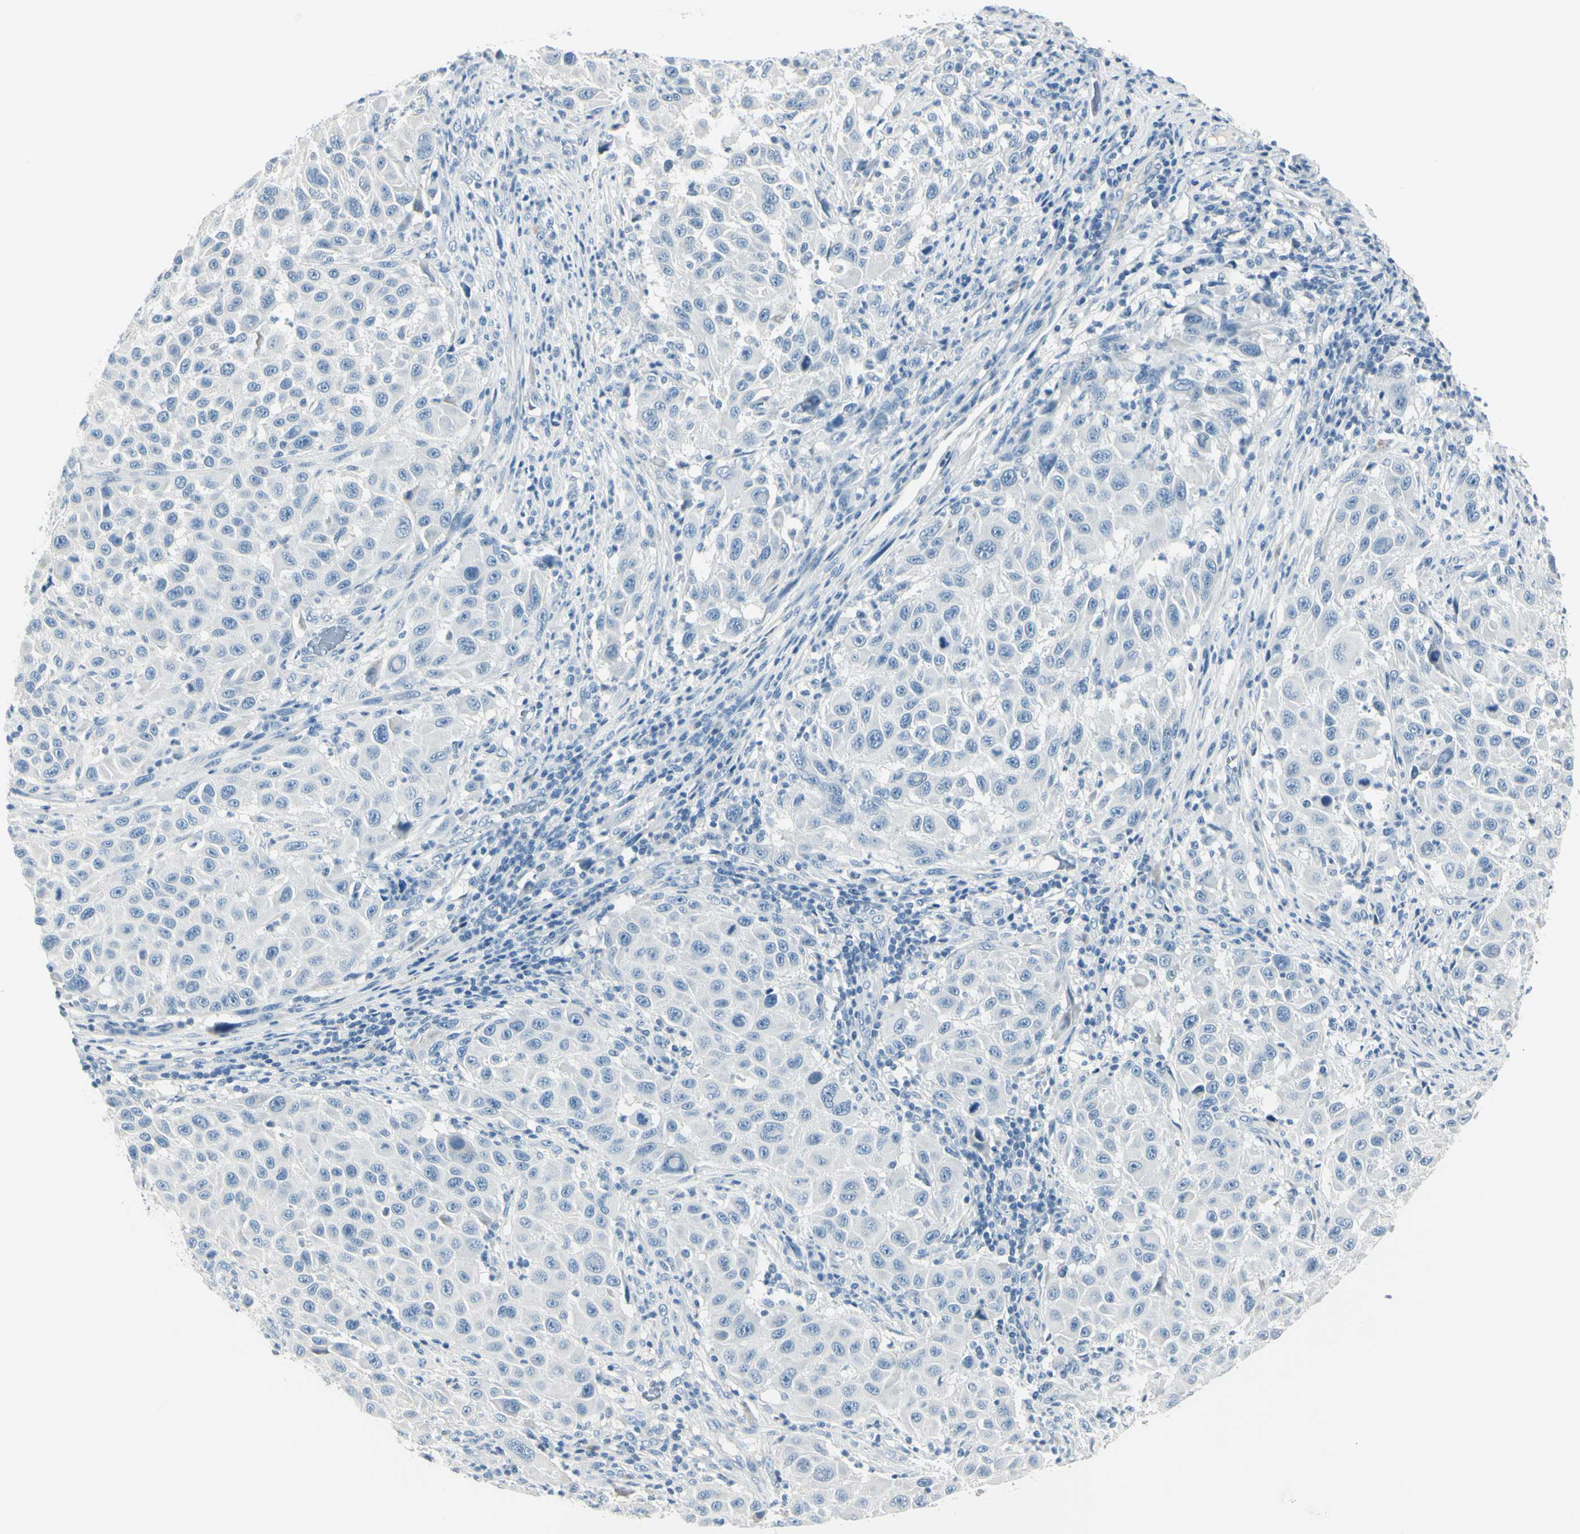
{"staining": {"intensity": "negative", "quantity": "none", "location": "none"}, "tissue": "melanoma", "cell_type": "Tumor cells", "image_type": "cancer", "snomed": [{"axis": "morphology", "description": "Malignant melanoma, Metastatic site"}, {"axis": "topography", "description": "Lymph node"}], "caption": "A histopathology image of melanoma stained for a protein demonstrates no brown staining in tumor cells.", "gene": "DLG4", "patient": {"sex": "male", "age": 61}}